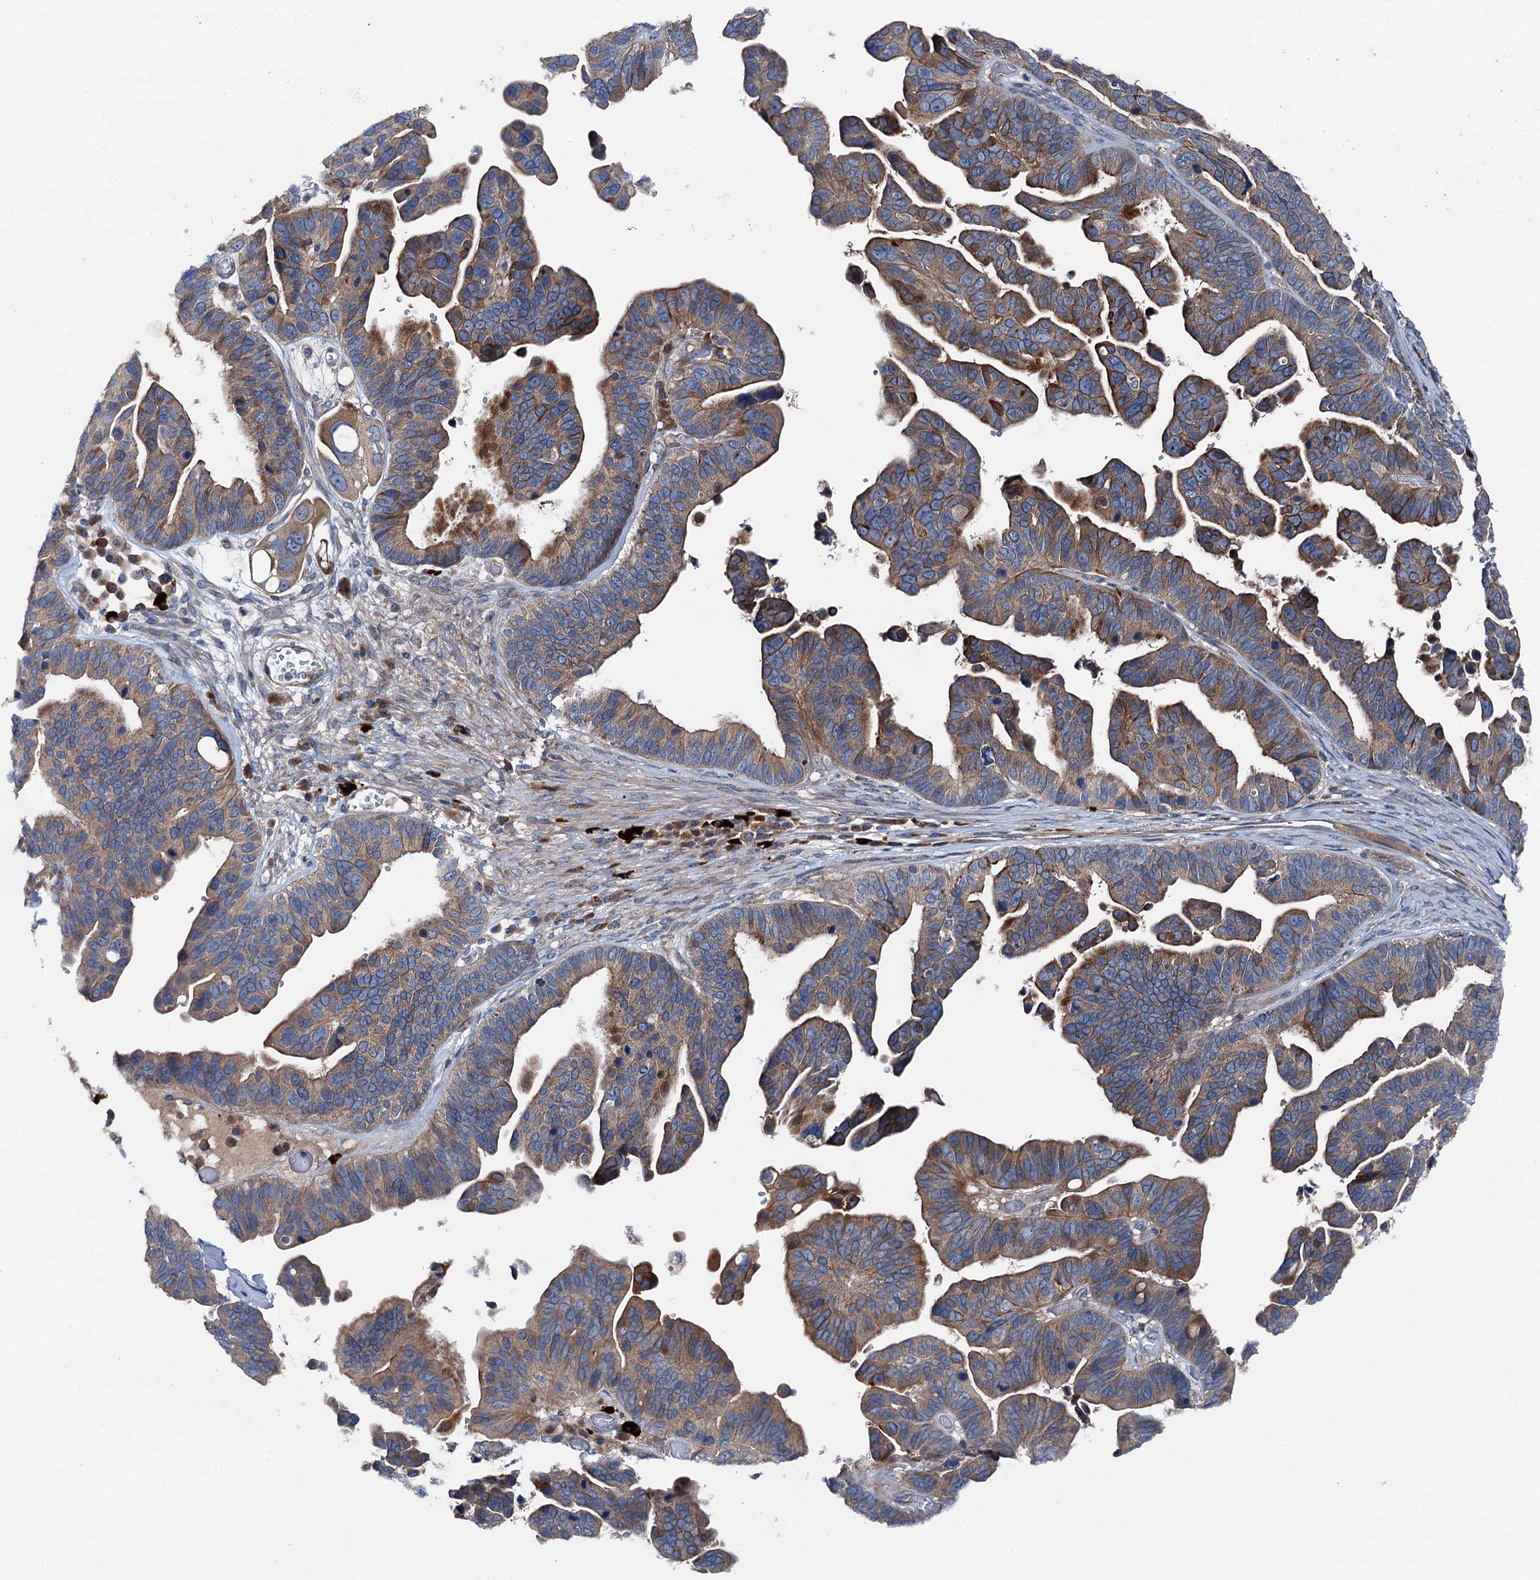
{"staining": {"intensity": "strong", "quantity": ">75%", "location": "cytoplasmic/membranous"}, "tissue": "ovarian cancer", "cell_type": "Tumor cells", "image_type": "cancer", "snomed": [{"axis": "morphology", "description": "Cystadenocarcinoma, serous, NOS"}, {"axis": "topography", "description": "Ovary"}], "caption": "This photomicrograph demonstrates IHC staining of ovarian cancer, with high strong cytoplasmic/membranous positivity in about >75% of tumor cells.", "gene": "SLC22A25", "patient": {"sex": "female", "age": 56}}